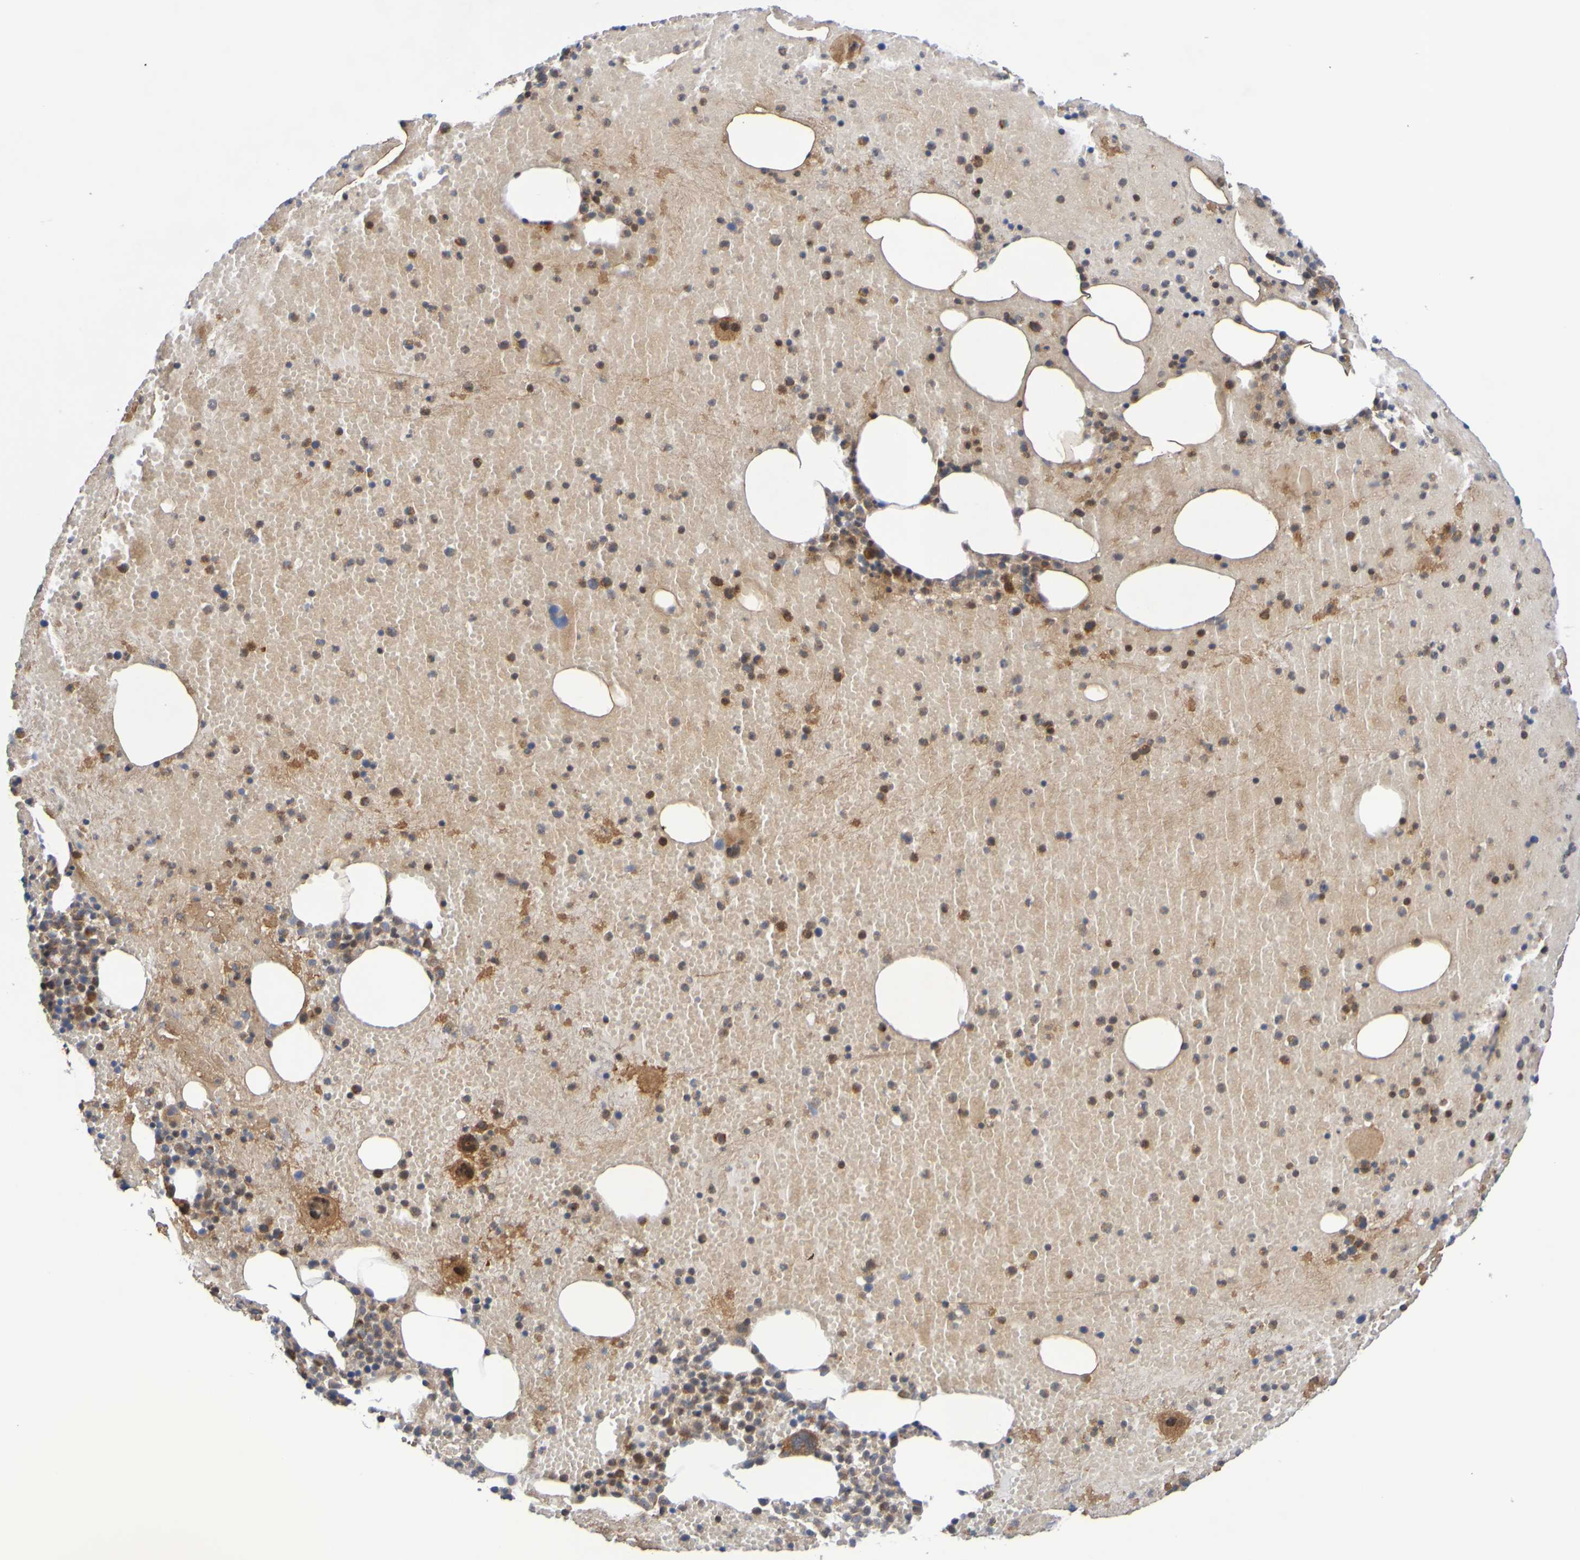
{"staining": {"intensity": "strong", "quantity": "25%-75%", "location": "cytoplasmic/membranous,nuclear"}, "tissue": "bone marrow", "cell_type": "Hematopoietic cells", "image_type": "normal", "snomed": [{"axis": "morphology", "description": "Normal tissue, NOS"}, {"axis": "morphology", "description": "Inflammation, NOS"}, {"axis": "topography", "description": "Bone marrow"}], "caption": "There is high levels of strong cytoplasmic/membranous,nuclear positivity in hematopoietic cells of benign bone marrow, as demonstrated by immunohistochemical staining (brown color).", "gene": "CCDC51", "patient": {"sex": "male", "age": 43}}